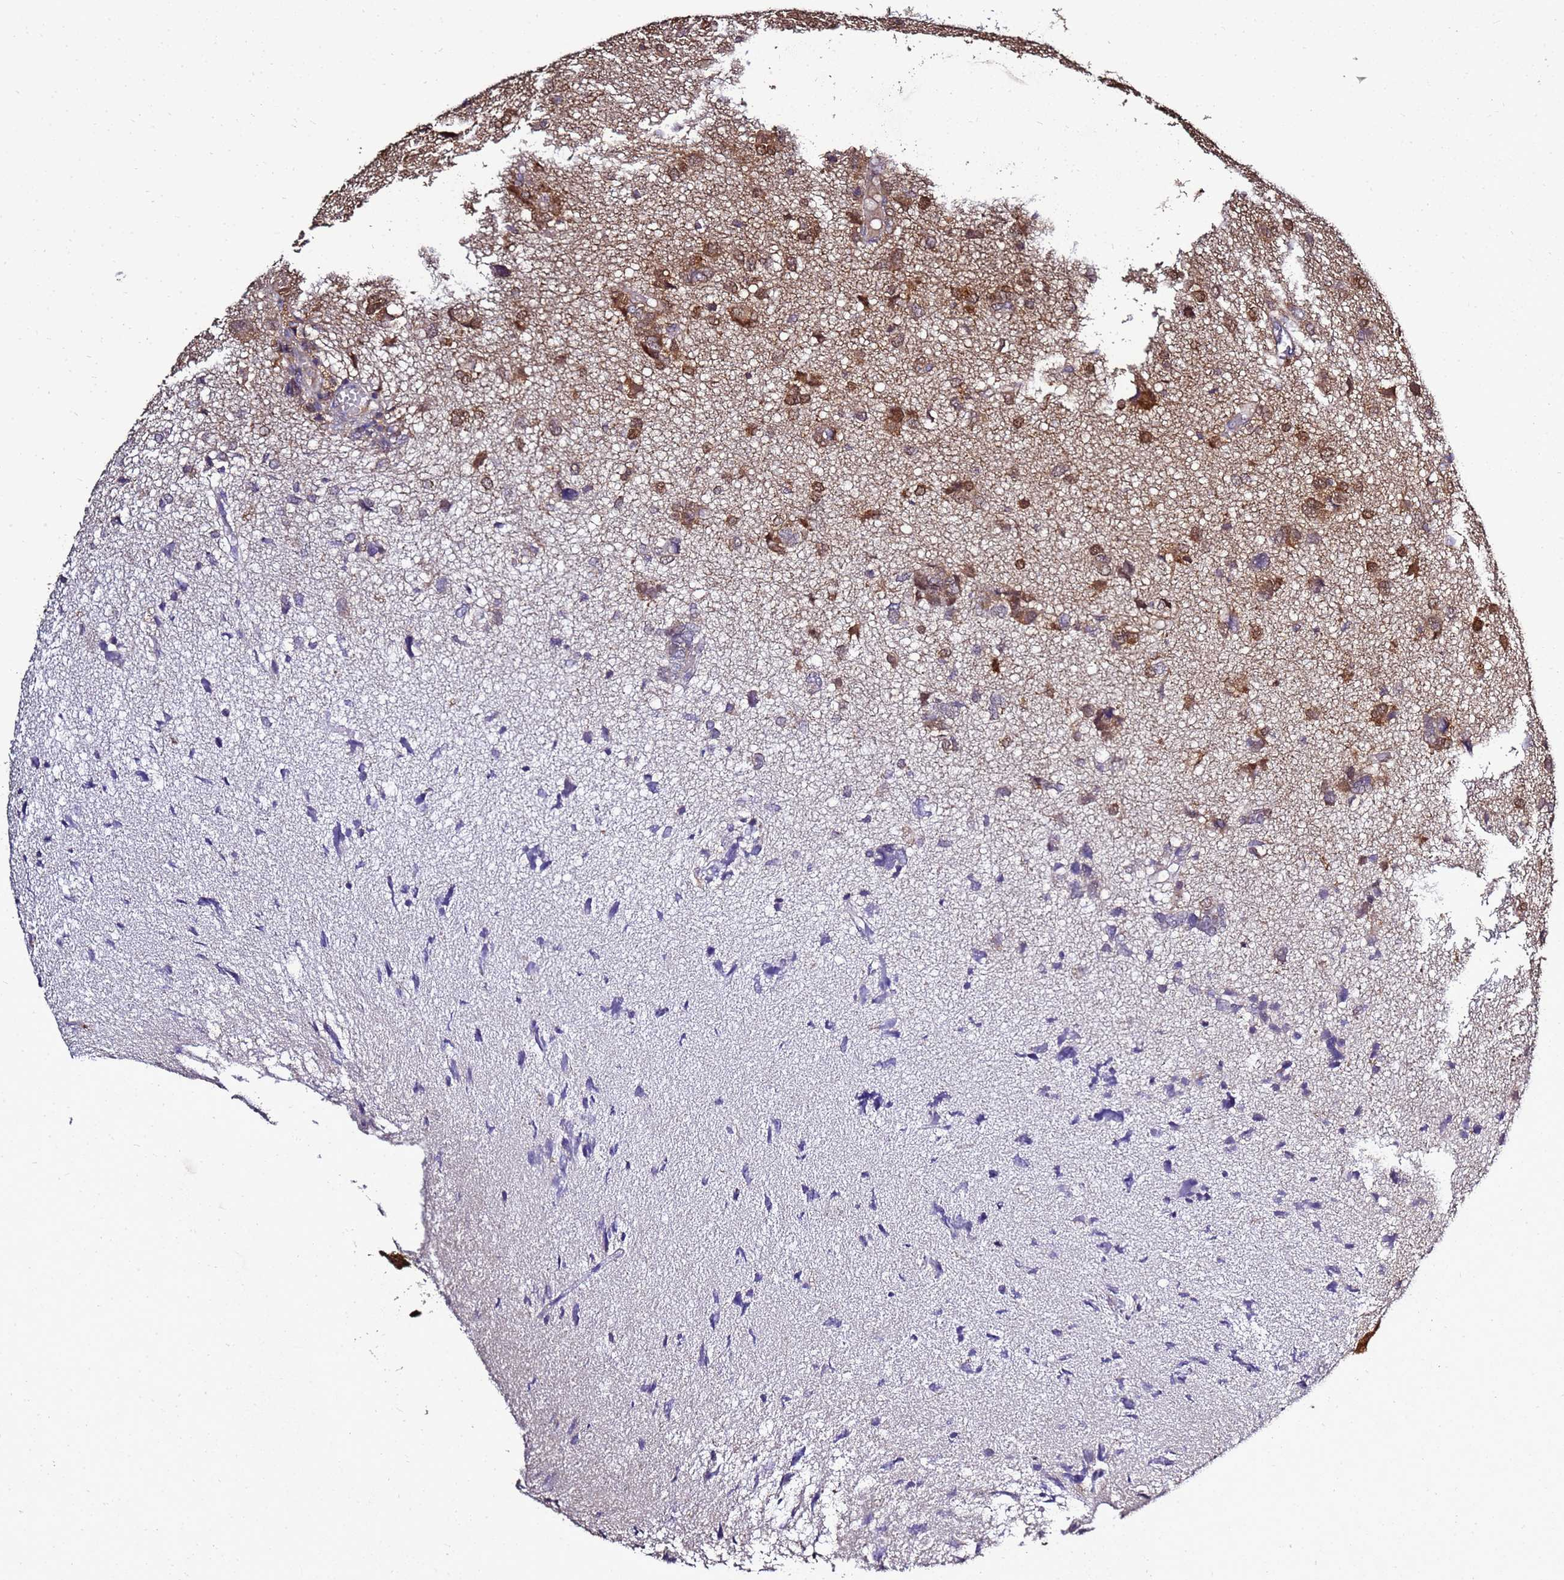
{"staining": {"intensity": "moderate", "quantity": "<25%", "location": "cytoplasmic/membranous"}, "tissue": "glioma", "cell_type": "Tumor cells", "image_type": "cancer", "snomed": [{"axis": "morphology", "description": "Glioma, malignant, High grade"}, {"axis": "topography", "description": "Brain"}], "caption": "This image displays immunohistochemistry (IHC) staining of glioma, with low moderate cytoplasmic/membranous positivity in approximately <25% of tumor cells.", "gene": "ENOPH1", "patient": {"sex": "female", "age": 59}}